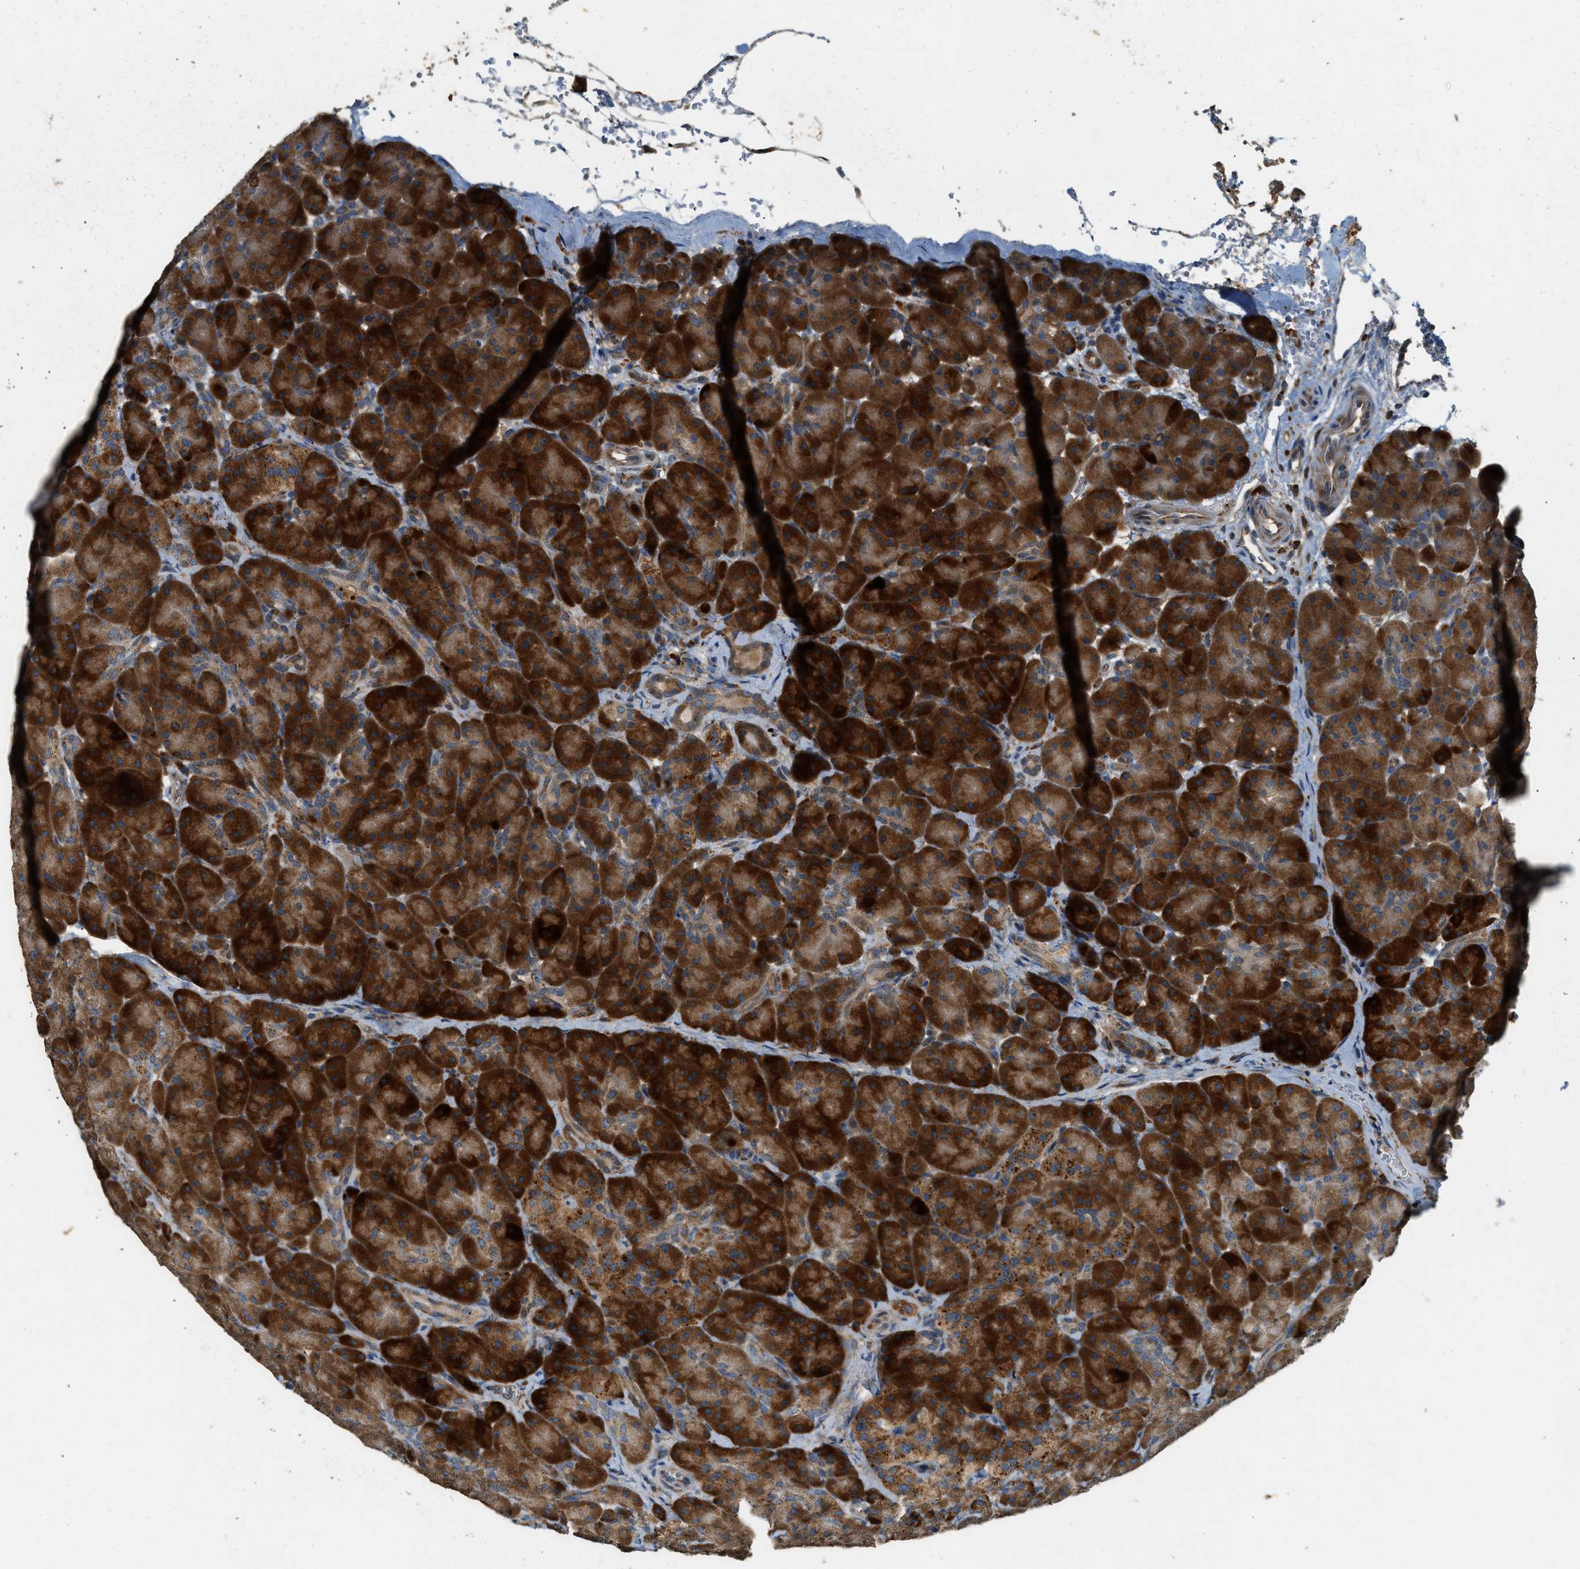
{"staining": {"intensity": "strong", "quantity": ">75%", "location": "cytoplasmic/membranous"}, "tissue": "pancreas", "cell_type": "Exocrine glandular cells", "image_type": "normal", "snomed": [{"axis": "morphology", "description": "Normal tissue, NOS"}, {"axis": "topography", "description": "Pancreas"}], "caption": "Pancreas stained with a brown dye demonstrates strong cytoplasmic/membranous positive expression in about >75% of exocrine glandular cells.", "gene": "CTSB", "patient": {"sex": "male", "age": 66}}